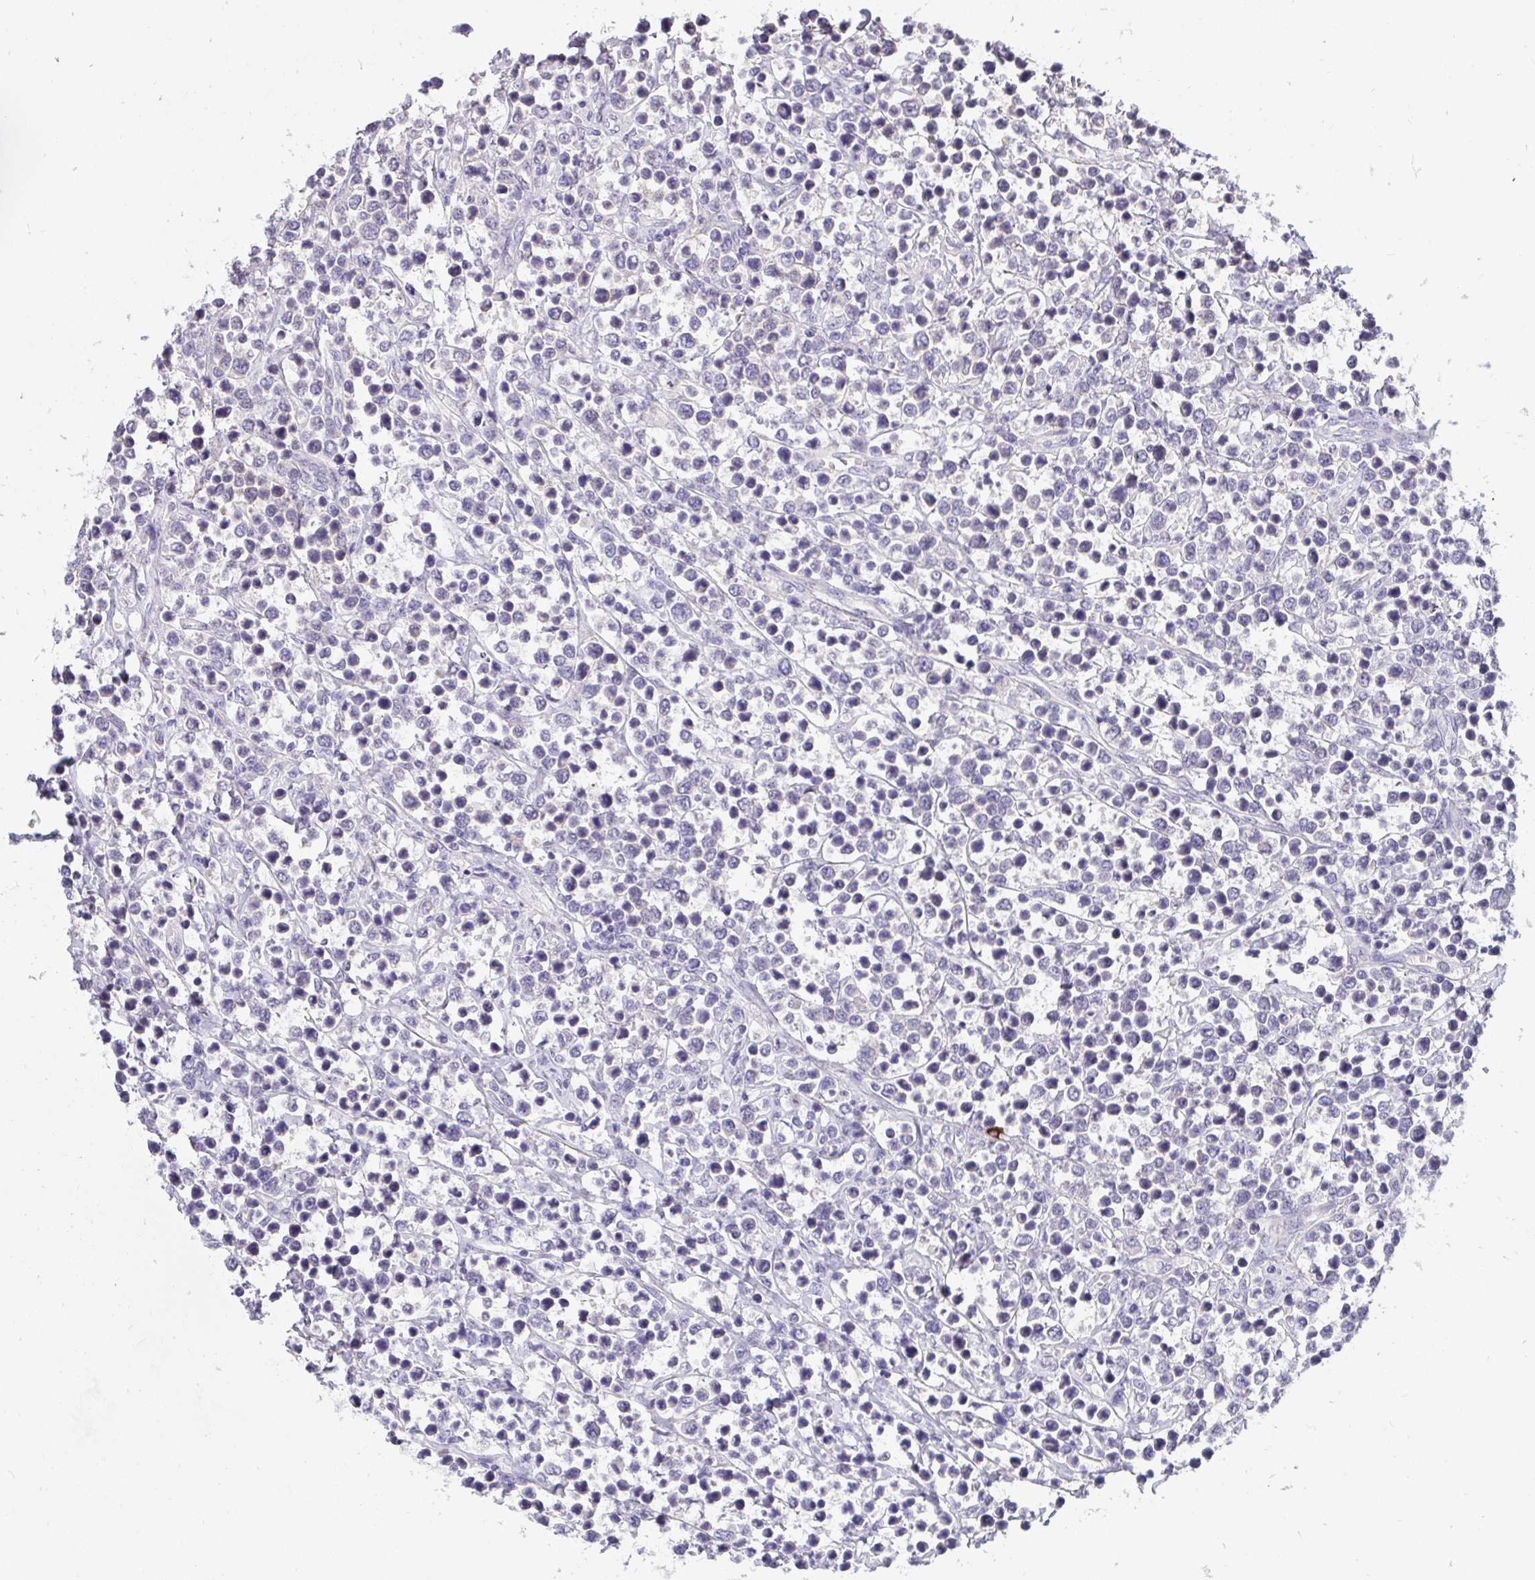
{"staining": {"intensity": "negative", "quantity": "none", "location": "none"}, "tissue": "lymphoma", "cell_type": "Tumor cells", "image_type": "cancer", "snomed": [{"axis": "morphology", "description": "Malignant lymphoma, non-Hodgkin's type, High grade"}, {"axis": "topography", "description": "Soft tissue"}], "caption": "The image reveals no significant expression in tumor cells of malignant lymphoma, non-Hodgkin's type (high-grade).", "gene": "C19orf54", "patient": {"sex": "female", "age": 56}}